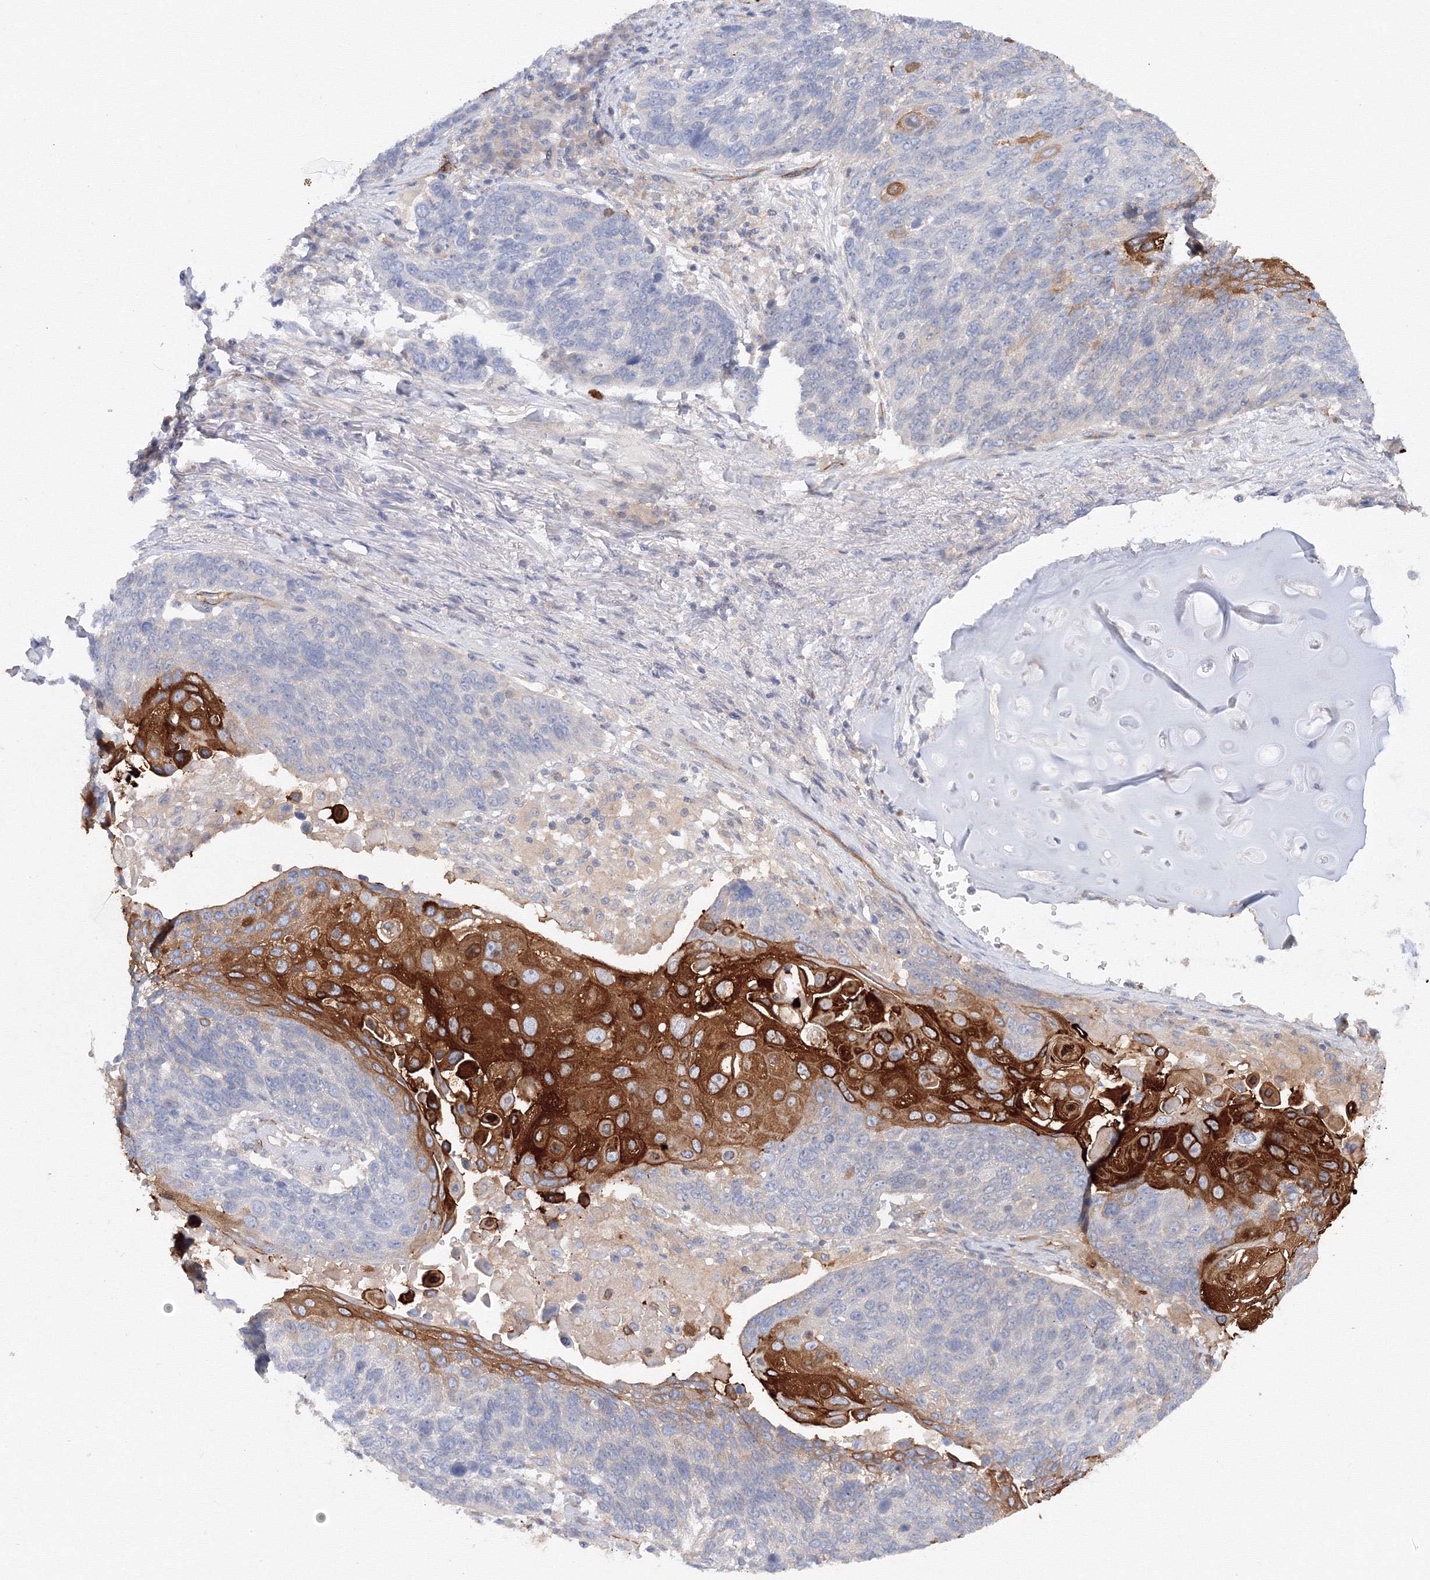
{"staining": {"intensity": "strong", "quantity": "25%-75%", "location": "cytoplasmic/membranous"}, "tissue": "lung cancer", "cell_type": "Tumor cells", "image_type": "cancer", "snomed": [{"axis": "morphology", "description": "Squamous cell carcinoma, NOS"}, {"axis": "topography", "description": "Lung"}], "caption": "Immunohistochemistry (IHC) photomicrograph of lung cancer (squamous cell carcinoma) stained for a protein (brown), which shows high levels of strong cytoplasmic/membranous staining in approximately 25%-75% of tumor cells.", "gene": "DIS3L2", "patient": {"sex": "male", "age": 66}}